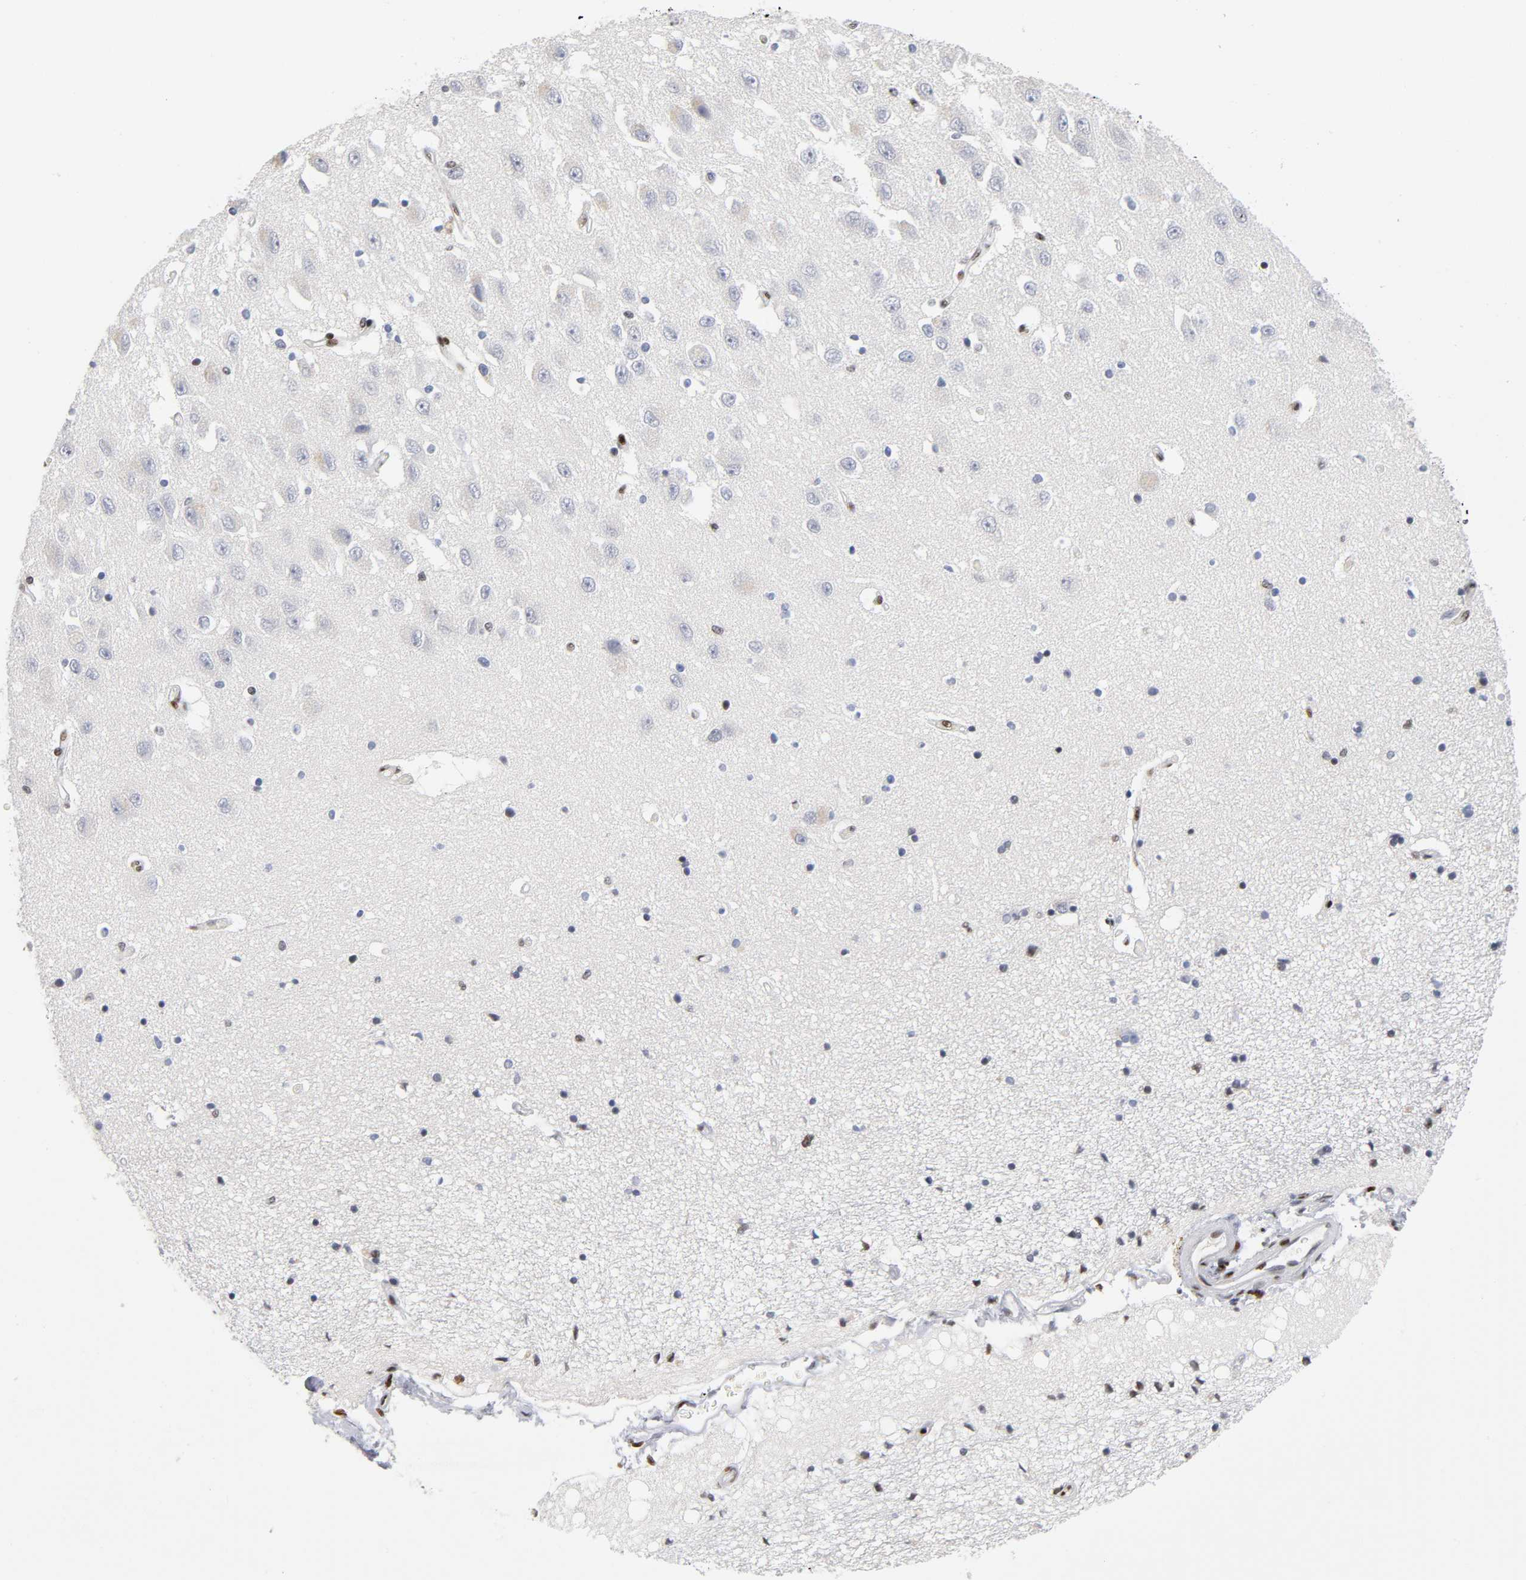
{"staining": {"intensity": "moderate", "quantity": "<25%", "location": "nuclear"}, "tissue": "hippocampus", "cell_type": "Glial cells", "image_type": "normal", "snomed": [{"axis": "morphology", "description": "Normal tissue, NOS"}, {"axis": "topography", "description": "Hippocampus"}], "caption": "A brown stain shows moderate nuclear staining of a protein in glial cells of unremarkable hippocampus.", "gene": "SP3", "patient": {"sex": "female", "age": 54}}